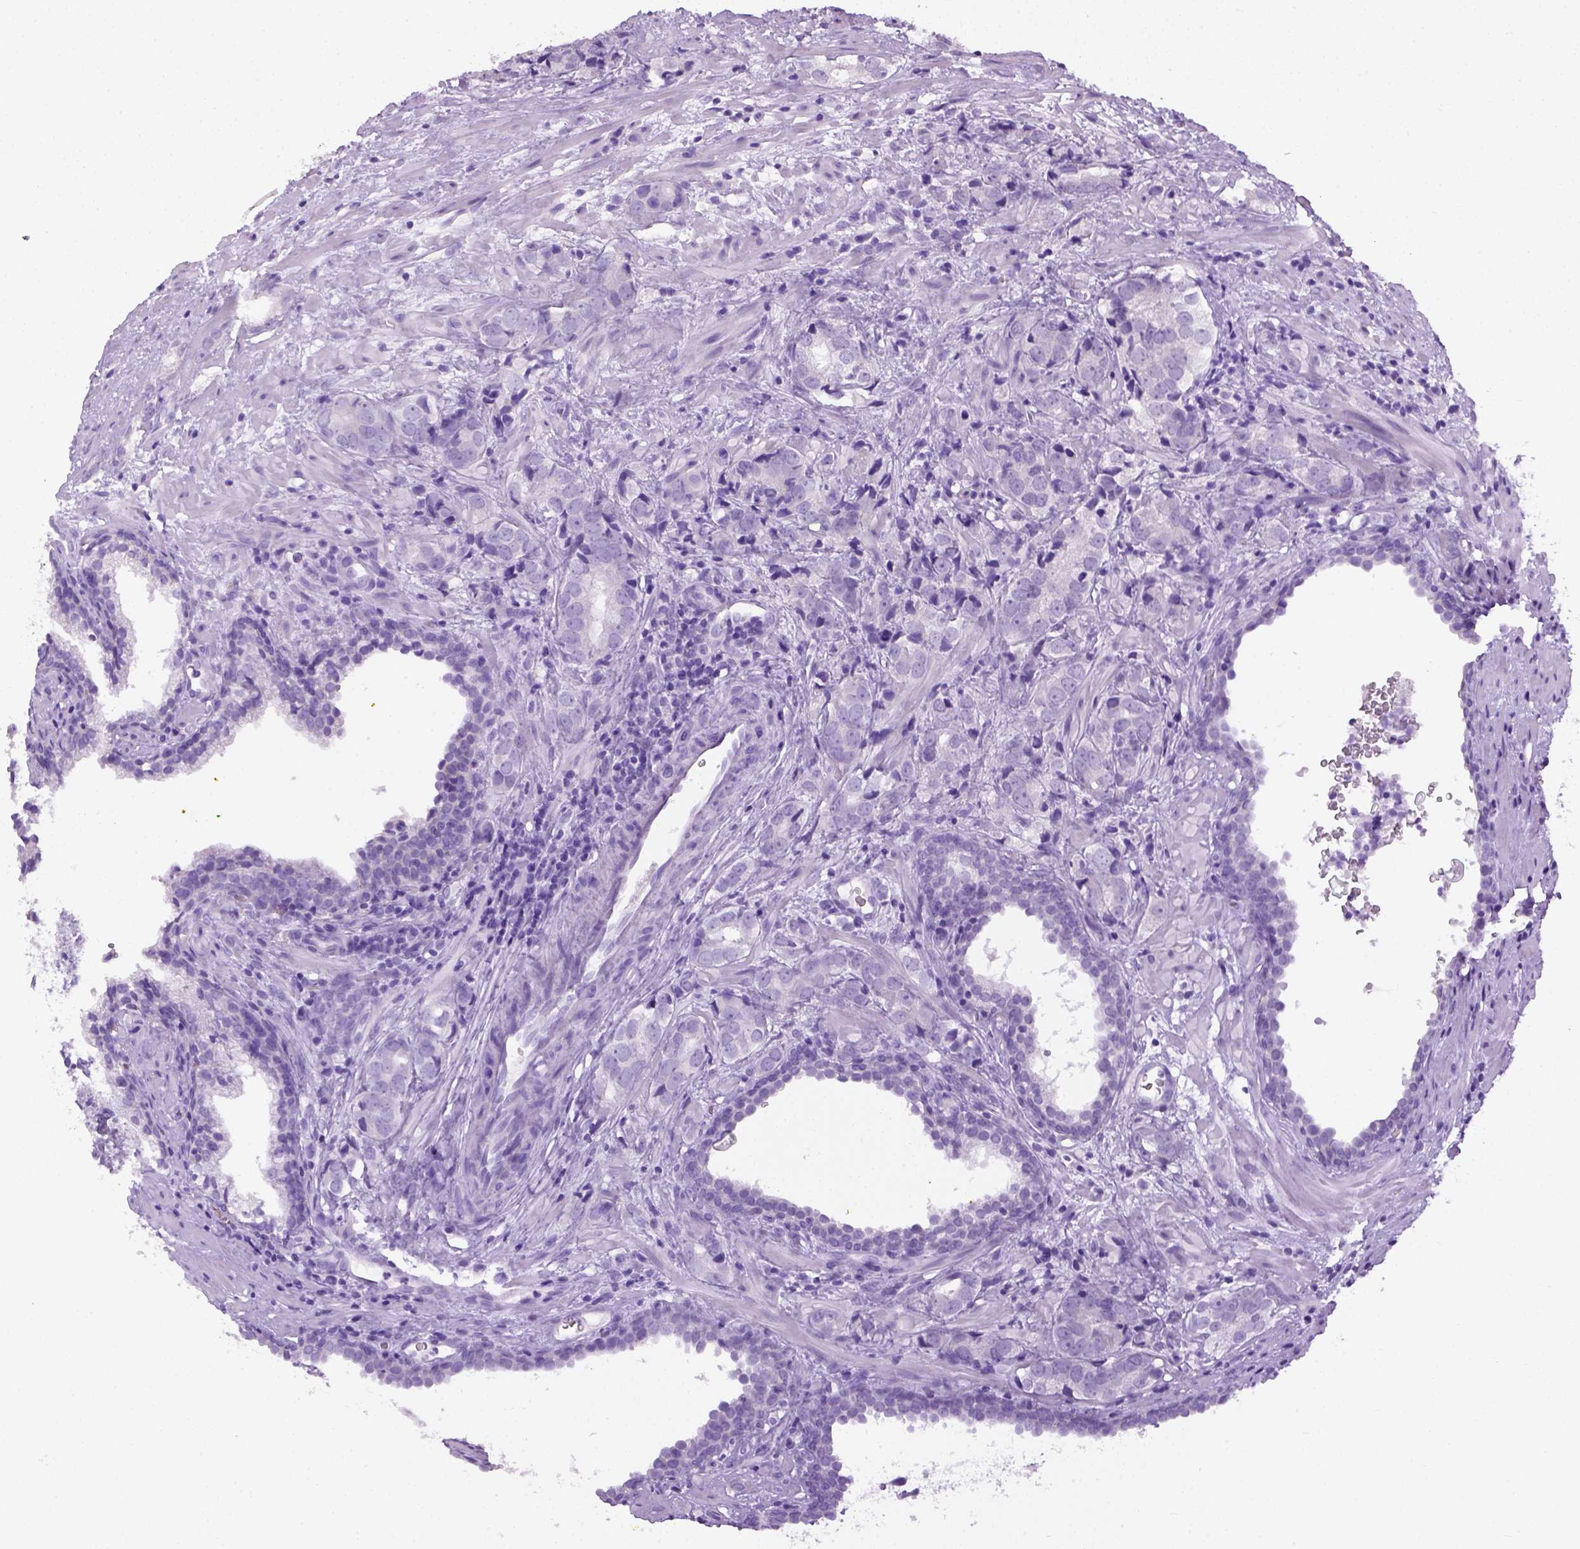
{"staining": {"intensity": "negative", "quantity": "none", "location": "none"}, "tissue": "prostate cancer", "cell_type": "Tumor cells", "image_type": "cancer", "snomed": [{"axis": "morphology", "description": "Adenocarcinoma, NOS"}, {"axis": "topography", "description": "Prostate and seminal vesicle, NOS"}], "caption": "This is an immunohistochemistry (IHC) photomicrograph of human prostate adenocarcinoma. There is no positivity in tumor cells.", "gene": "CYP24A1", "patient": {"sex": "male", "age": 63}}